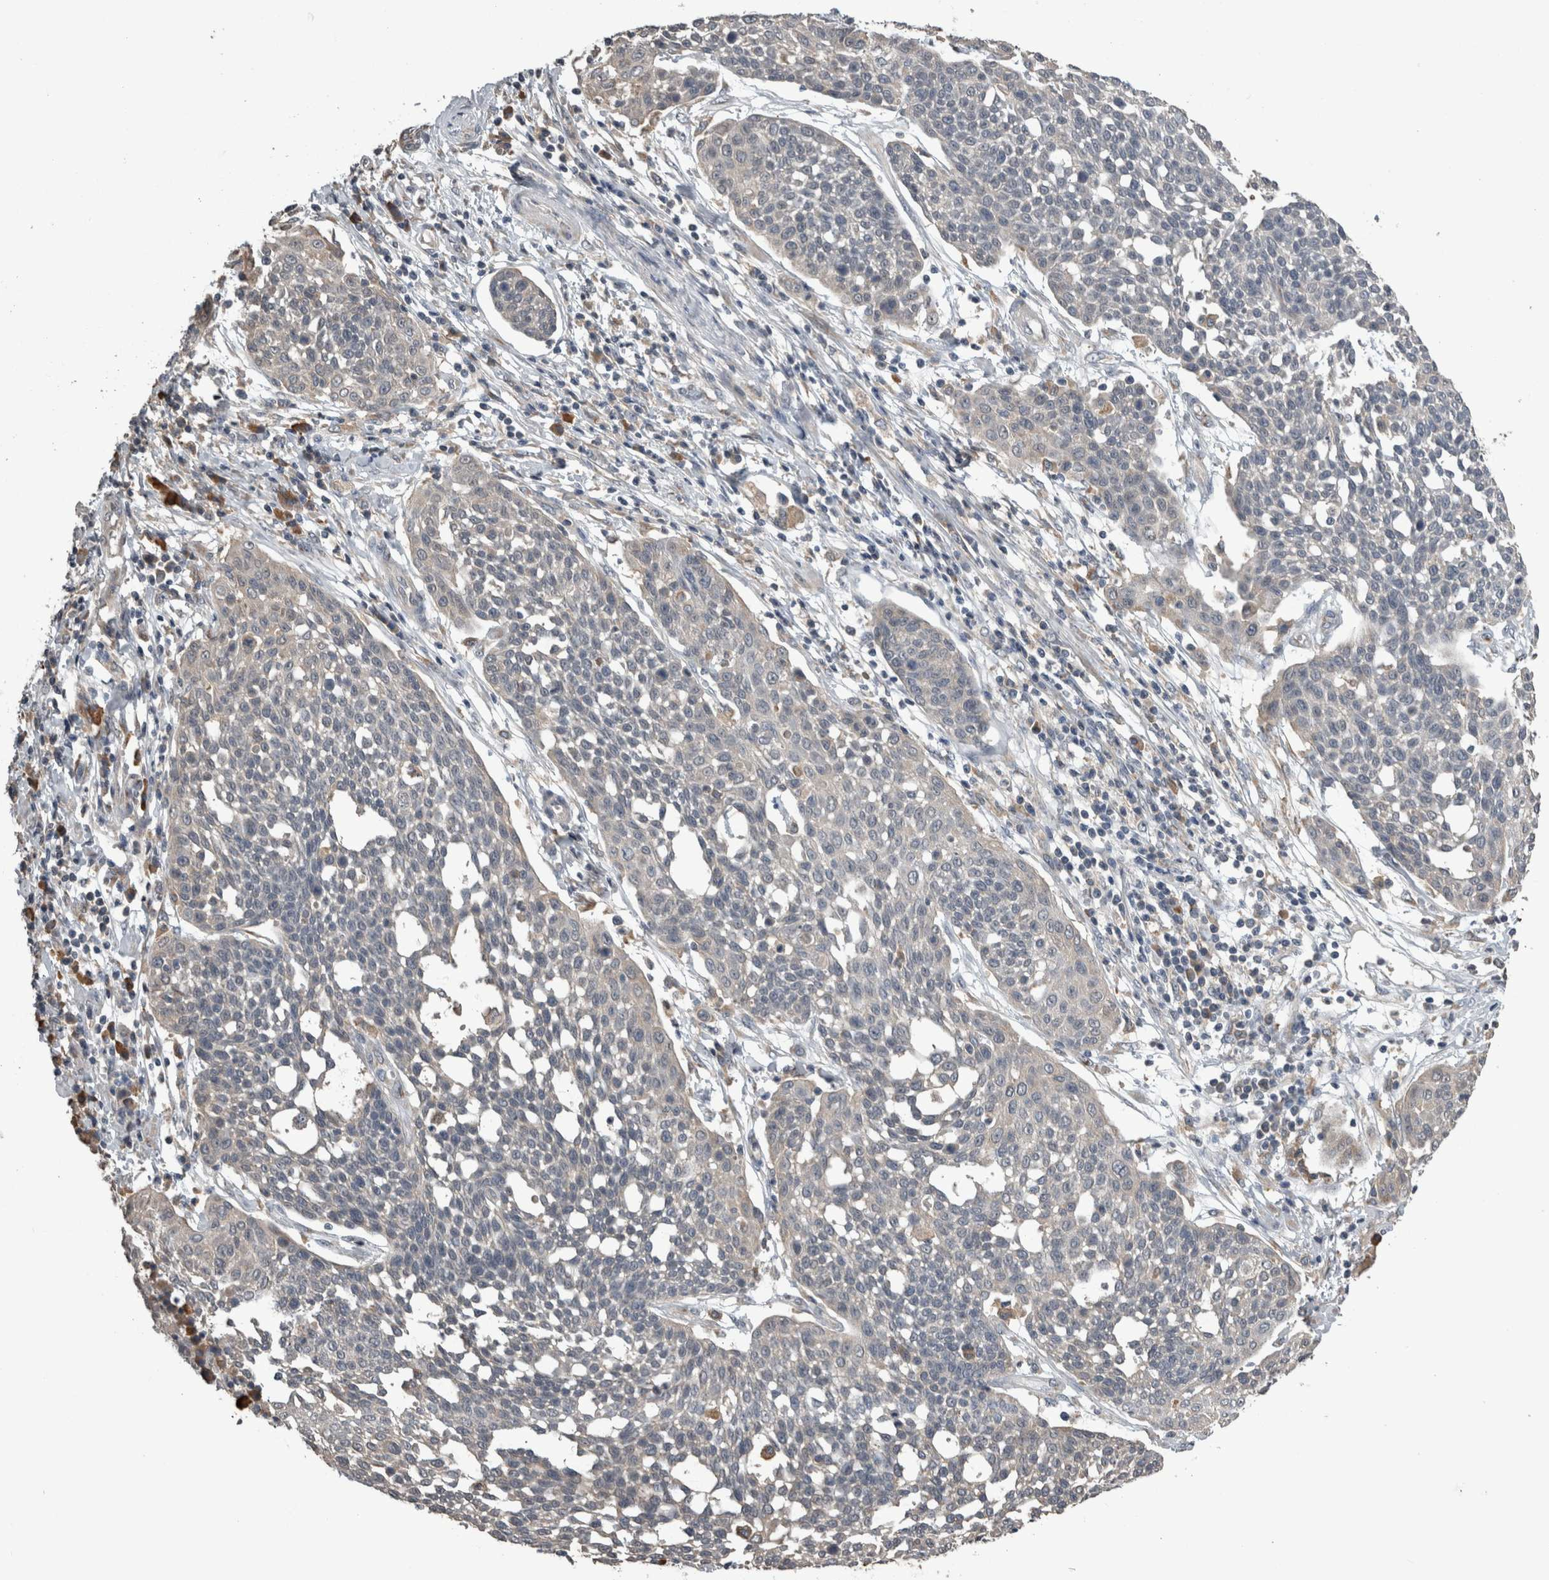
{"staining": {"intensity": "negative", "quantity": "none", "location": "none"}, "tissue": "cervical cancer", "cell_type": "Tumor cells", "image_type": "cancer", "snomed": [{"axis": "morphology", "description": "Squamous cell carcinoma, NOS"}, {"axis": "topography", "description": "Cervix"}], "caption": "The micrograph shows no staining of tumor cells in cervical squamous cell carcinoma. The staining was performed using DAB (3,3'-diaminobenzidine) to visualize the protein expression in brown, while the nuclei were stained in blue with hematoxylin (Magnification: 20x).", "gene": "ANXA13", "patient": {"sex": "female", "age": 34}}